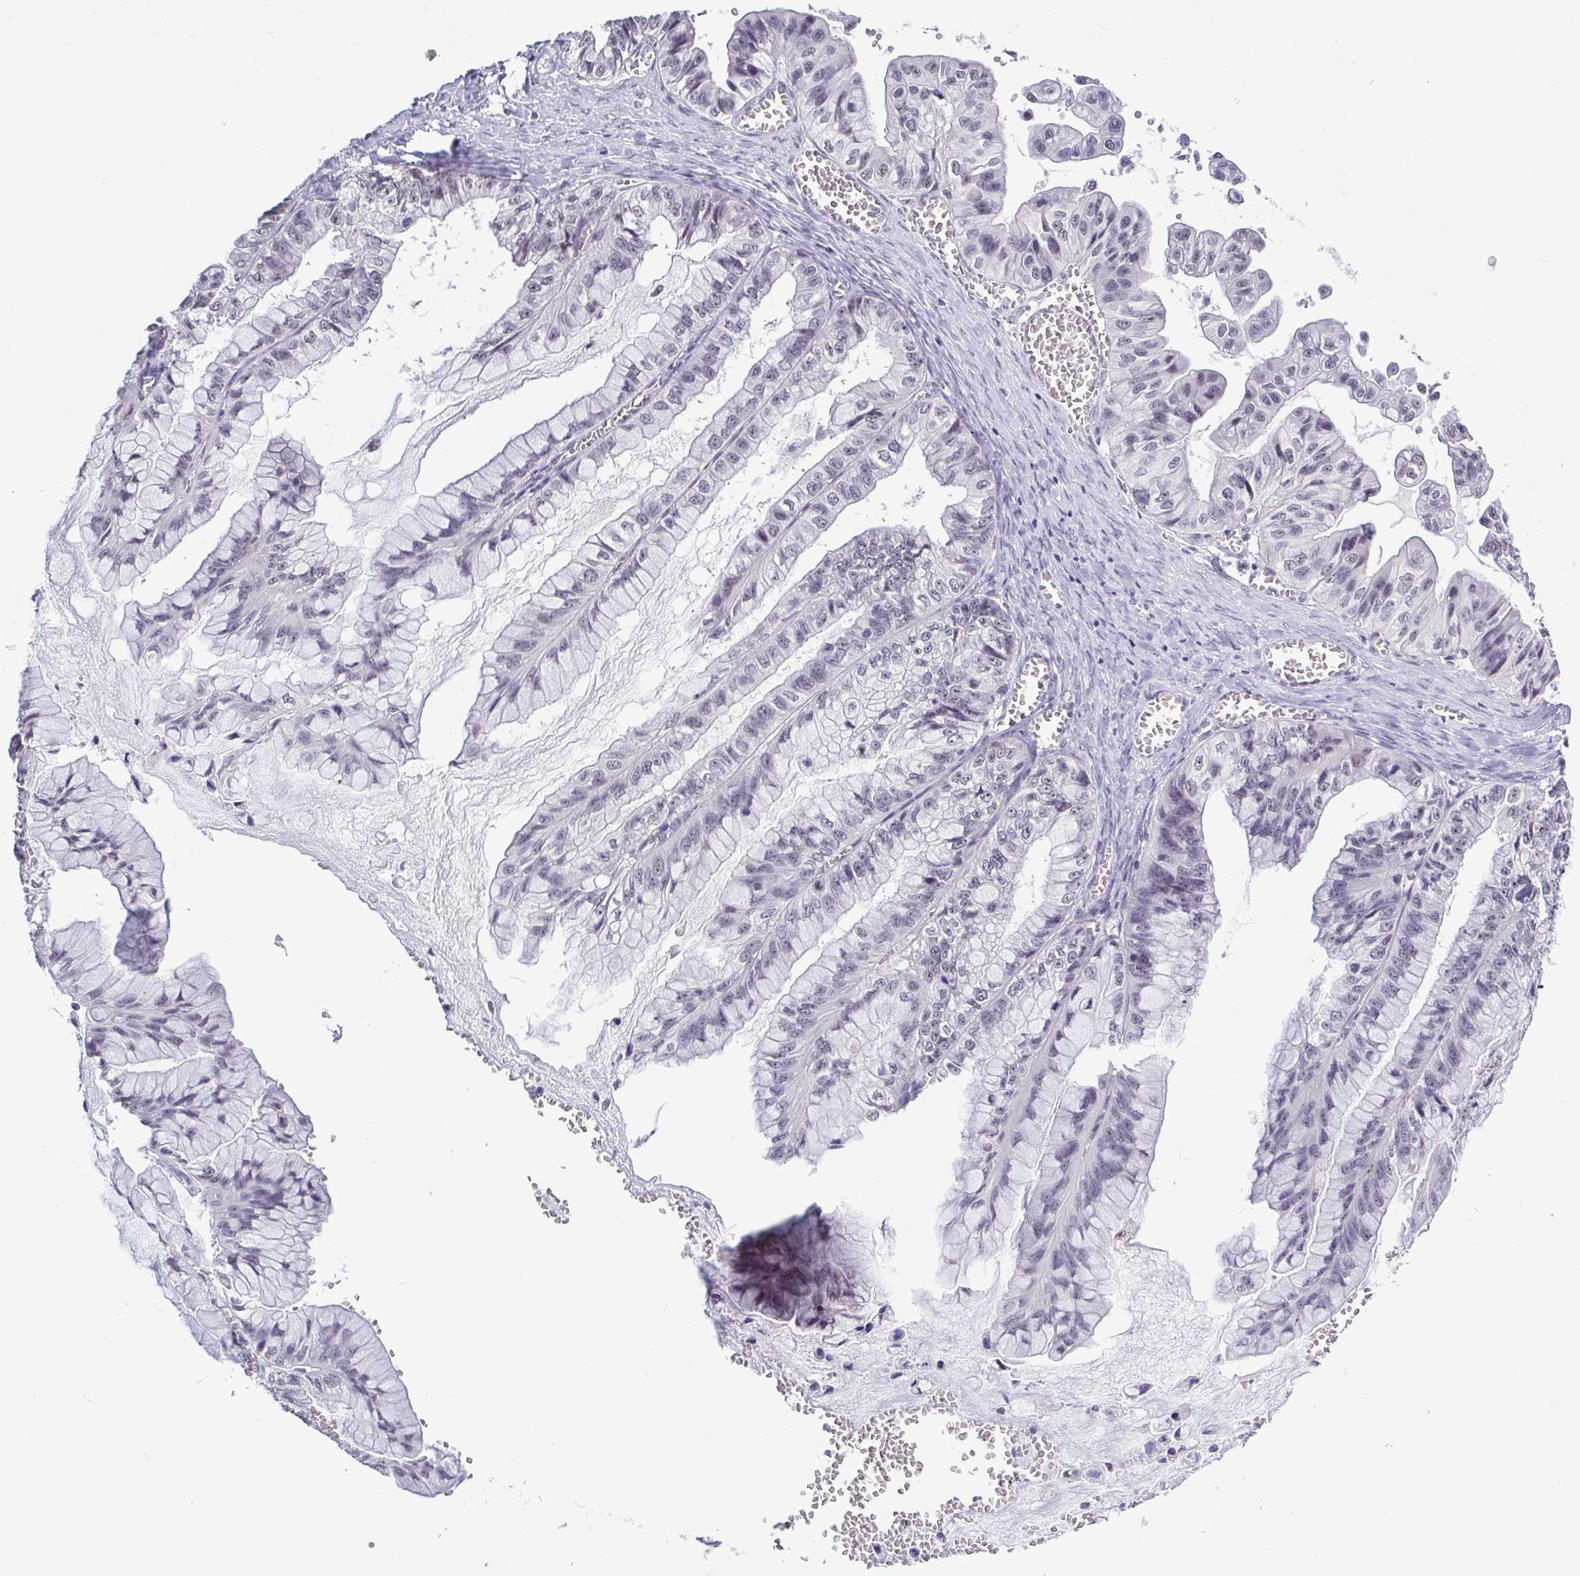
{"staining": {"intensity": "negative", "quantity": "none", "location": "none"}, "tissue": "ovarian cancer", "cell_type": "Tumor cells", "image_type": "cancer", "snomed": [{"axis": "morphology", "description": "Cystadenocarcinoma, mucinous, NOS"}, {"axis": "topography", "description": "Ovary"}], "caption": "Human ovarian mucinous cystadenocarcinoma stained for a protein using IHC exhibits no staining in tumor cells.", "gene": "TMEM92", "patient": {"sex": "female", "age": 72}}